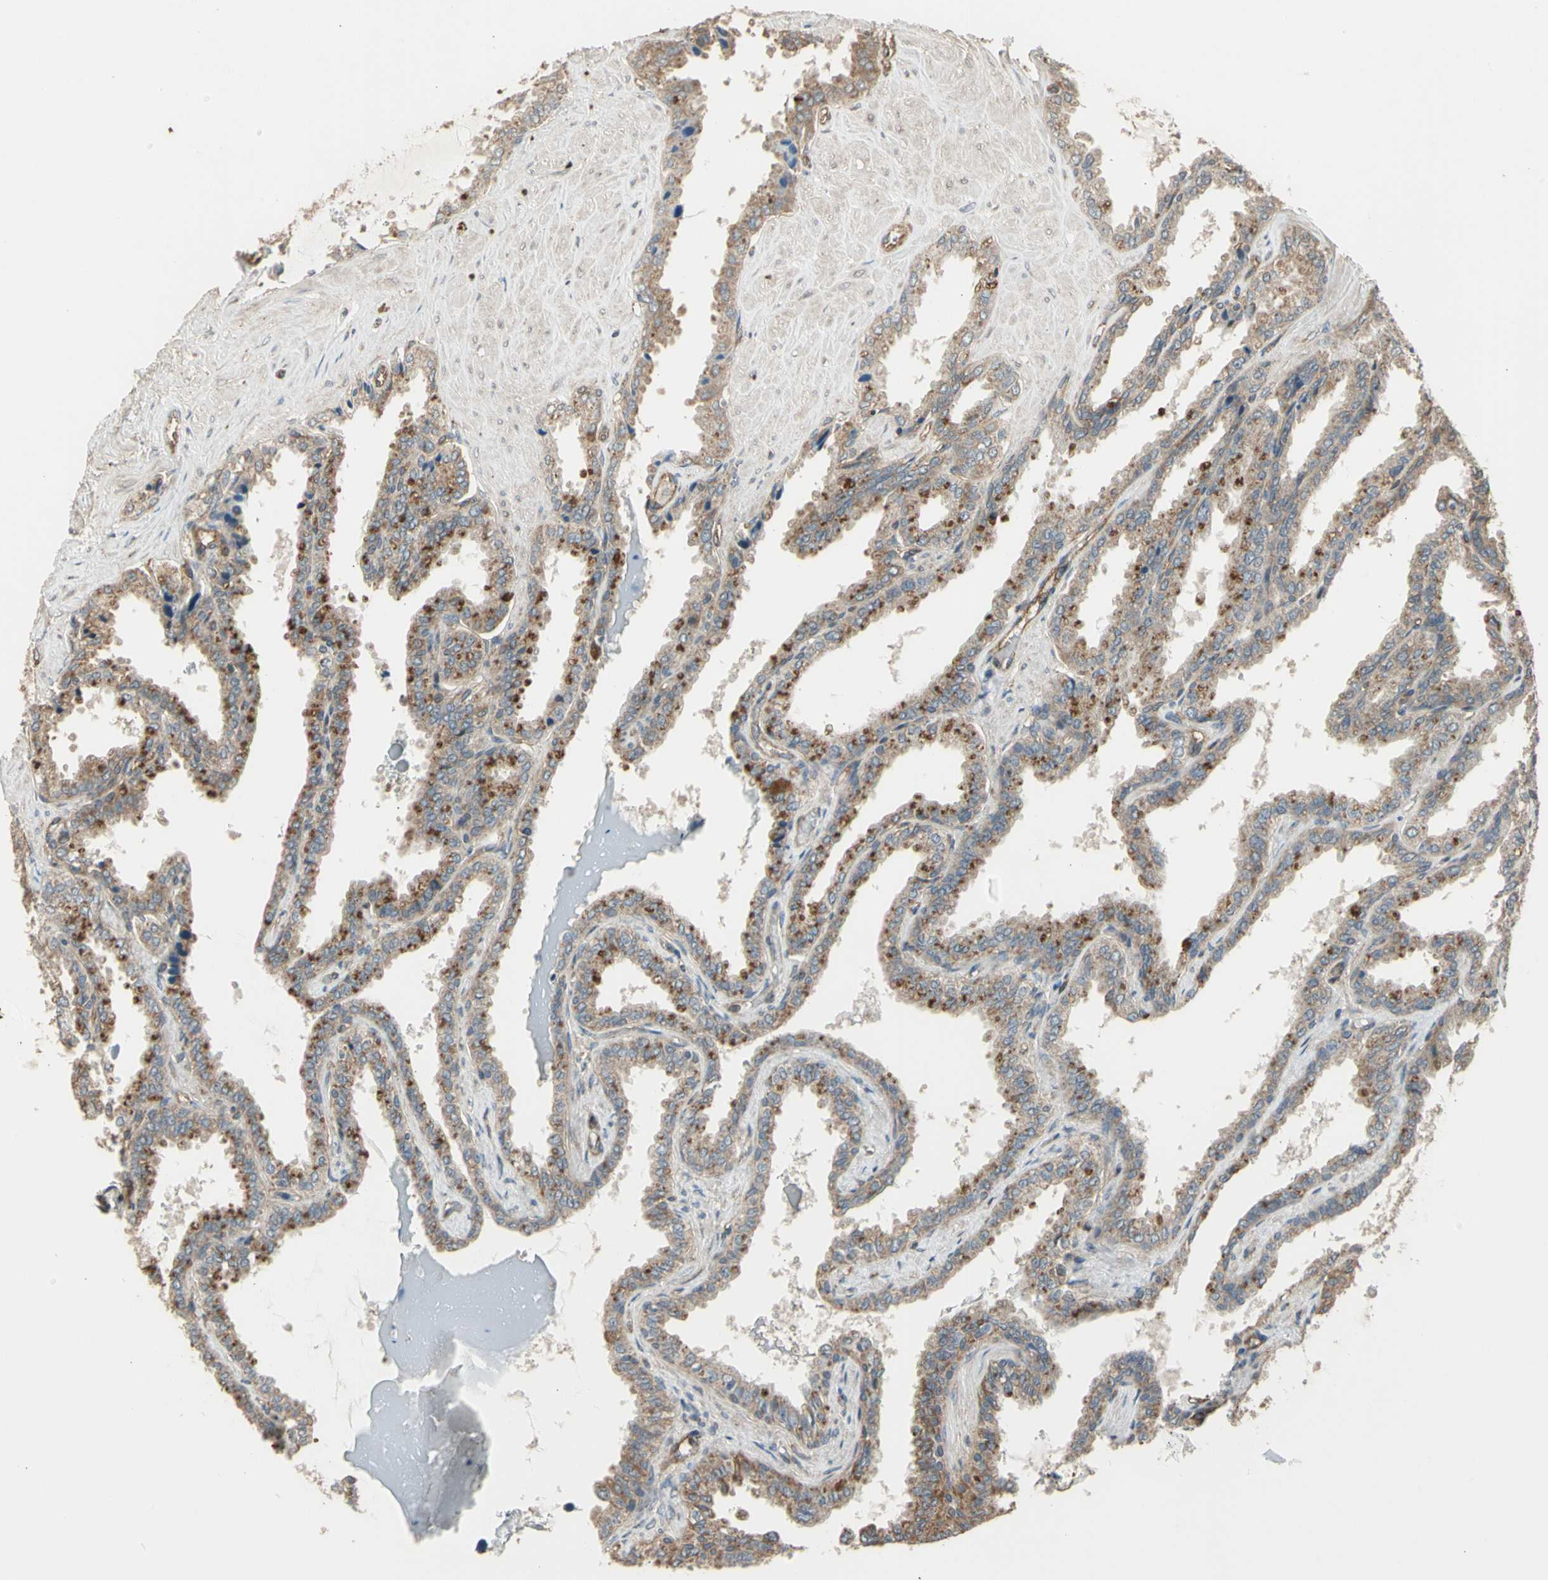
{"staining": {"intensity": "moderate", "quantity": ">75%", "location": "cytoplasmic/membranous"}, "tissue": "seminal vesicle", "cell_type": "Glandular cells", "image_type": "normal", "snomed": [{"axis": "morphology", "description": "Normal tissue, NOS"}, {"axis": "topography", "description": "Seminal veicle"}], "caption": "IHC (DAB) staining of benign human seminal vesicle exhibits moderate cytoplasmic/membranous protein staining in about >75% of glandular cells. The staining is performed using DAB (3,3'-diaminobenzidine) brown chromogen to label protein expression. The nuclei are counter-stained blue using hematoxylin.", "gene": "EFNB2", "patient": {"sex": "male", "age": 46}}